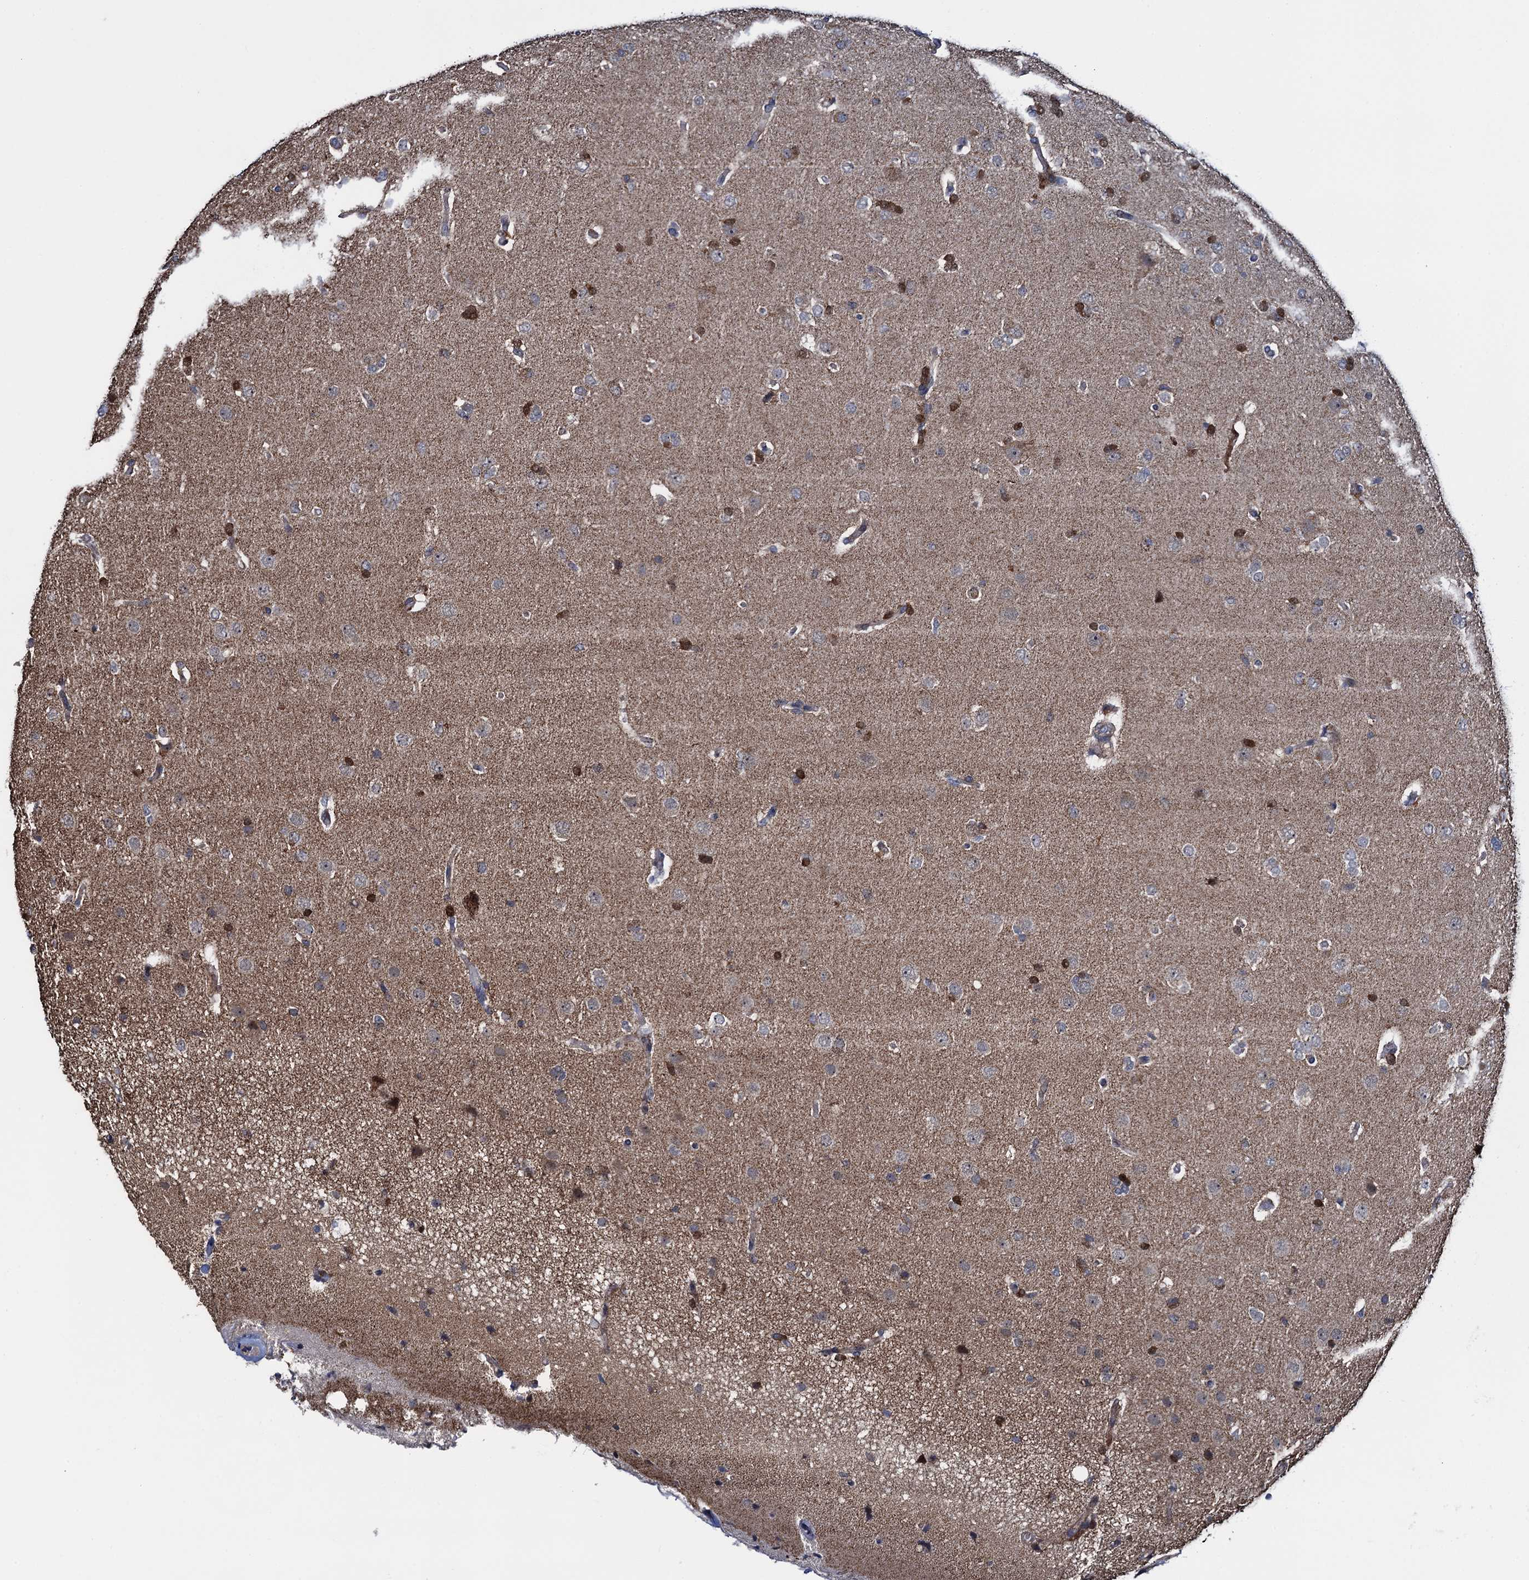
{"staining": {"intensity": "negative", "quantity": "none", "location": "none"}, "tissue": "glioma", "cell_type": "Tumor cells", "image_type": "cancer", "snomed": [{"axis": "morphology", "description": "Glioma, malignant, High grade"}, {"axis": "topography", "description": "Brain"}], "caption": "Tumor cells are negative for protein expression in human glioma.", "gene": "CCDC102A", "patient": {"sex": "male", "age": 72}}